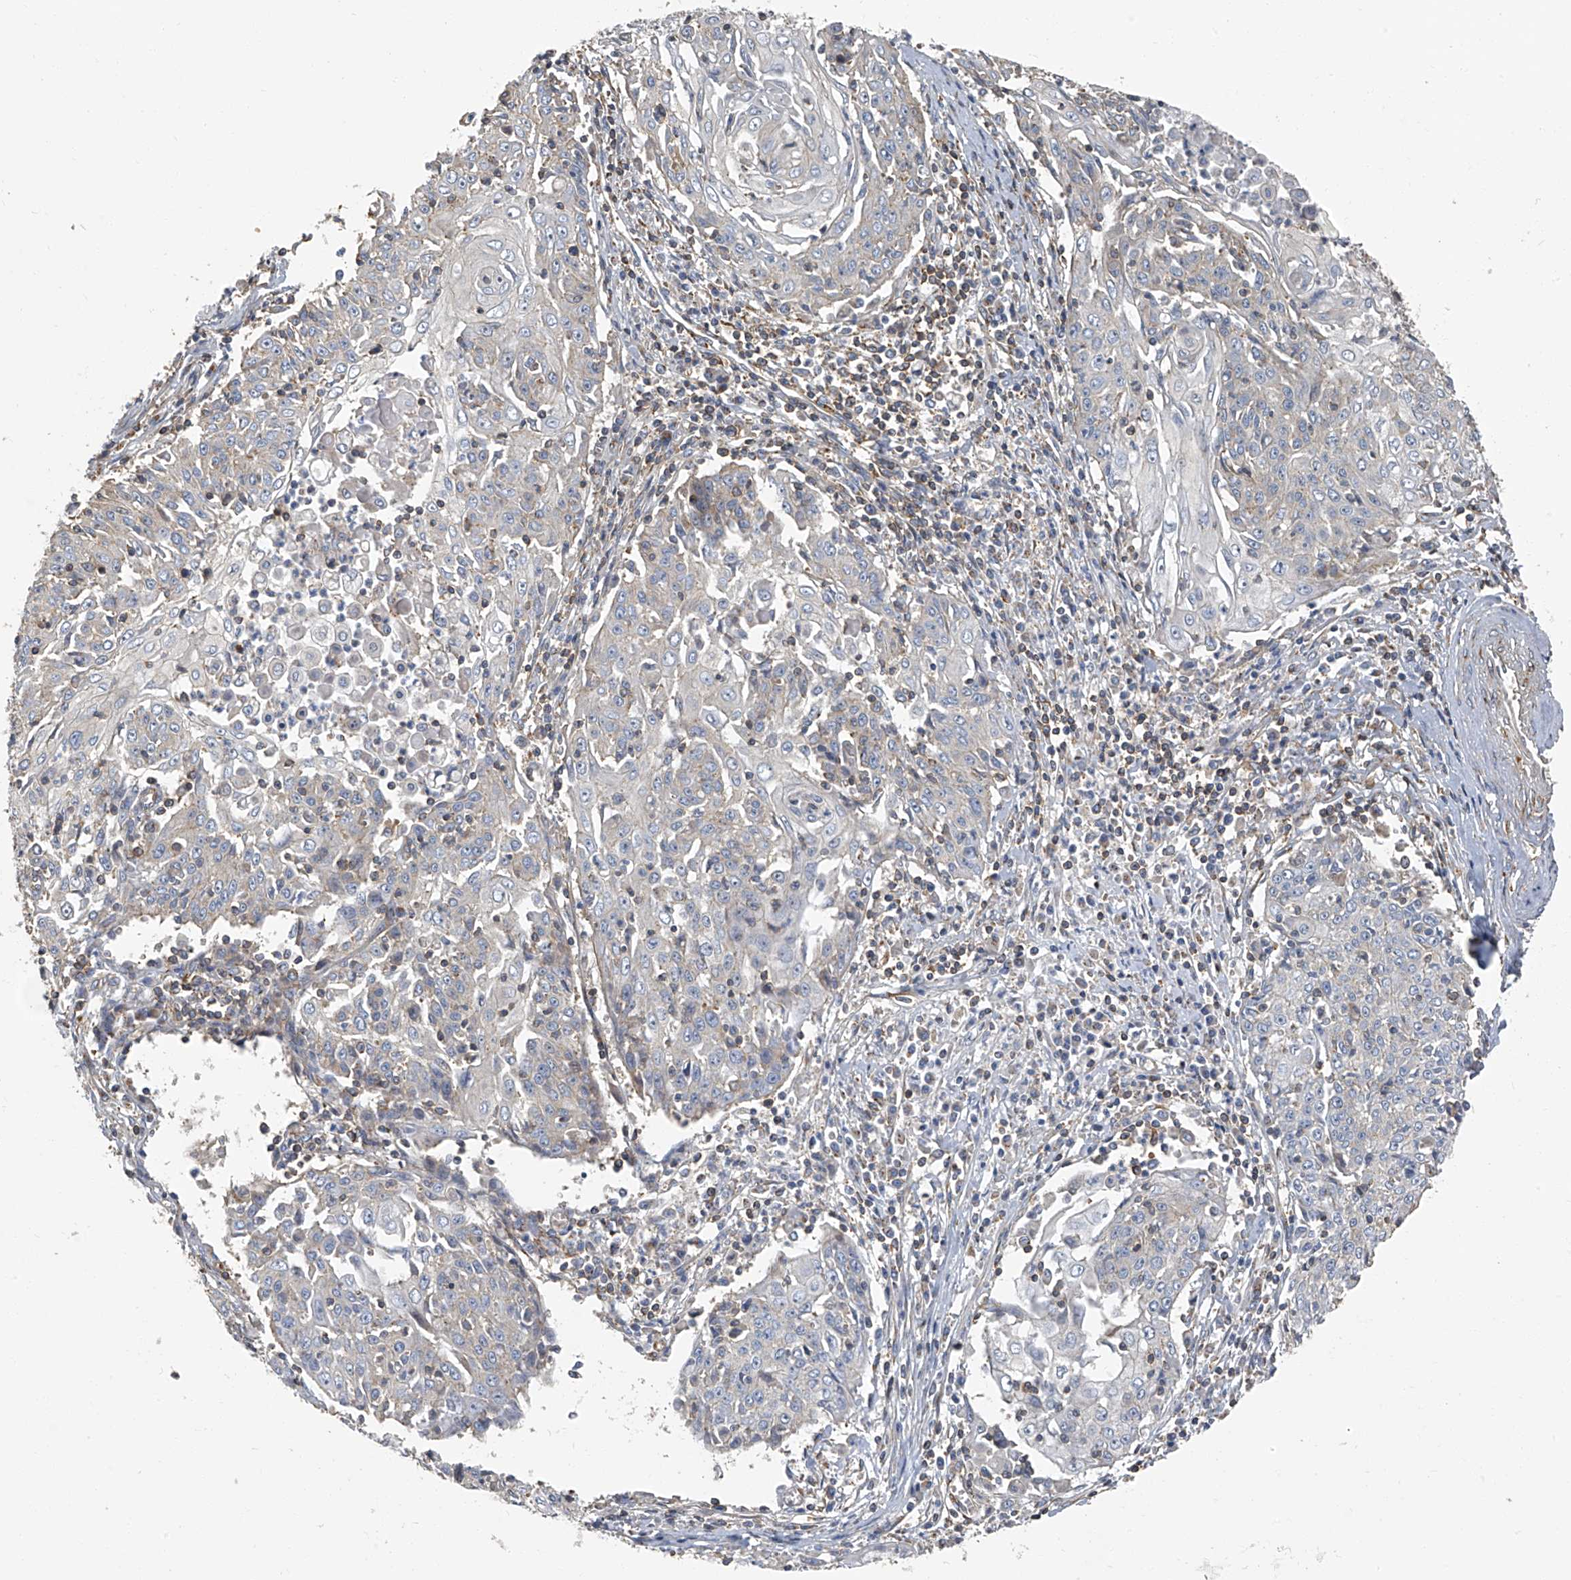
{"staining": {"intensity": "negative", "quantity": "none", "location": "none"}, "tissue": "cervical cancer", "cell_type": "Tumor cells", "image_type": "cancer", "snomed": [{"axis": "morphology", "description": "Squamous cell carcinoma, NOS"}, {"axis": "topography", "description": "Cervix"}], "caption": "IHC histopathology image of neoplastic tissue: human cervical squamous cell carcinoma stained with DAB shows no significant protein positivity in tumor cells.", "gene": "SEPTIN7", "patient": {"sex": "female", "age": 48}}